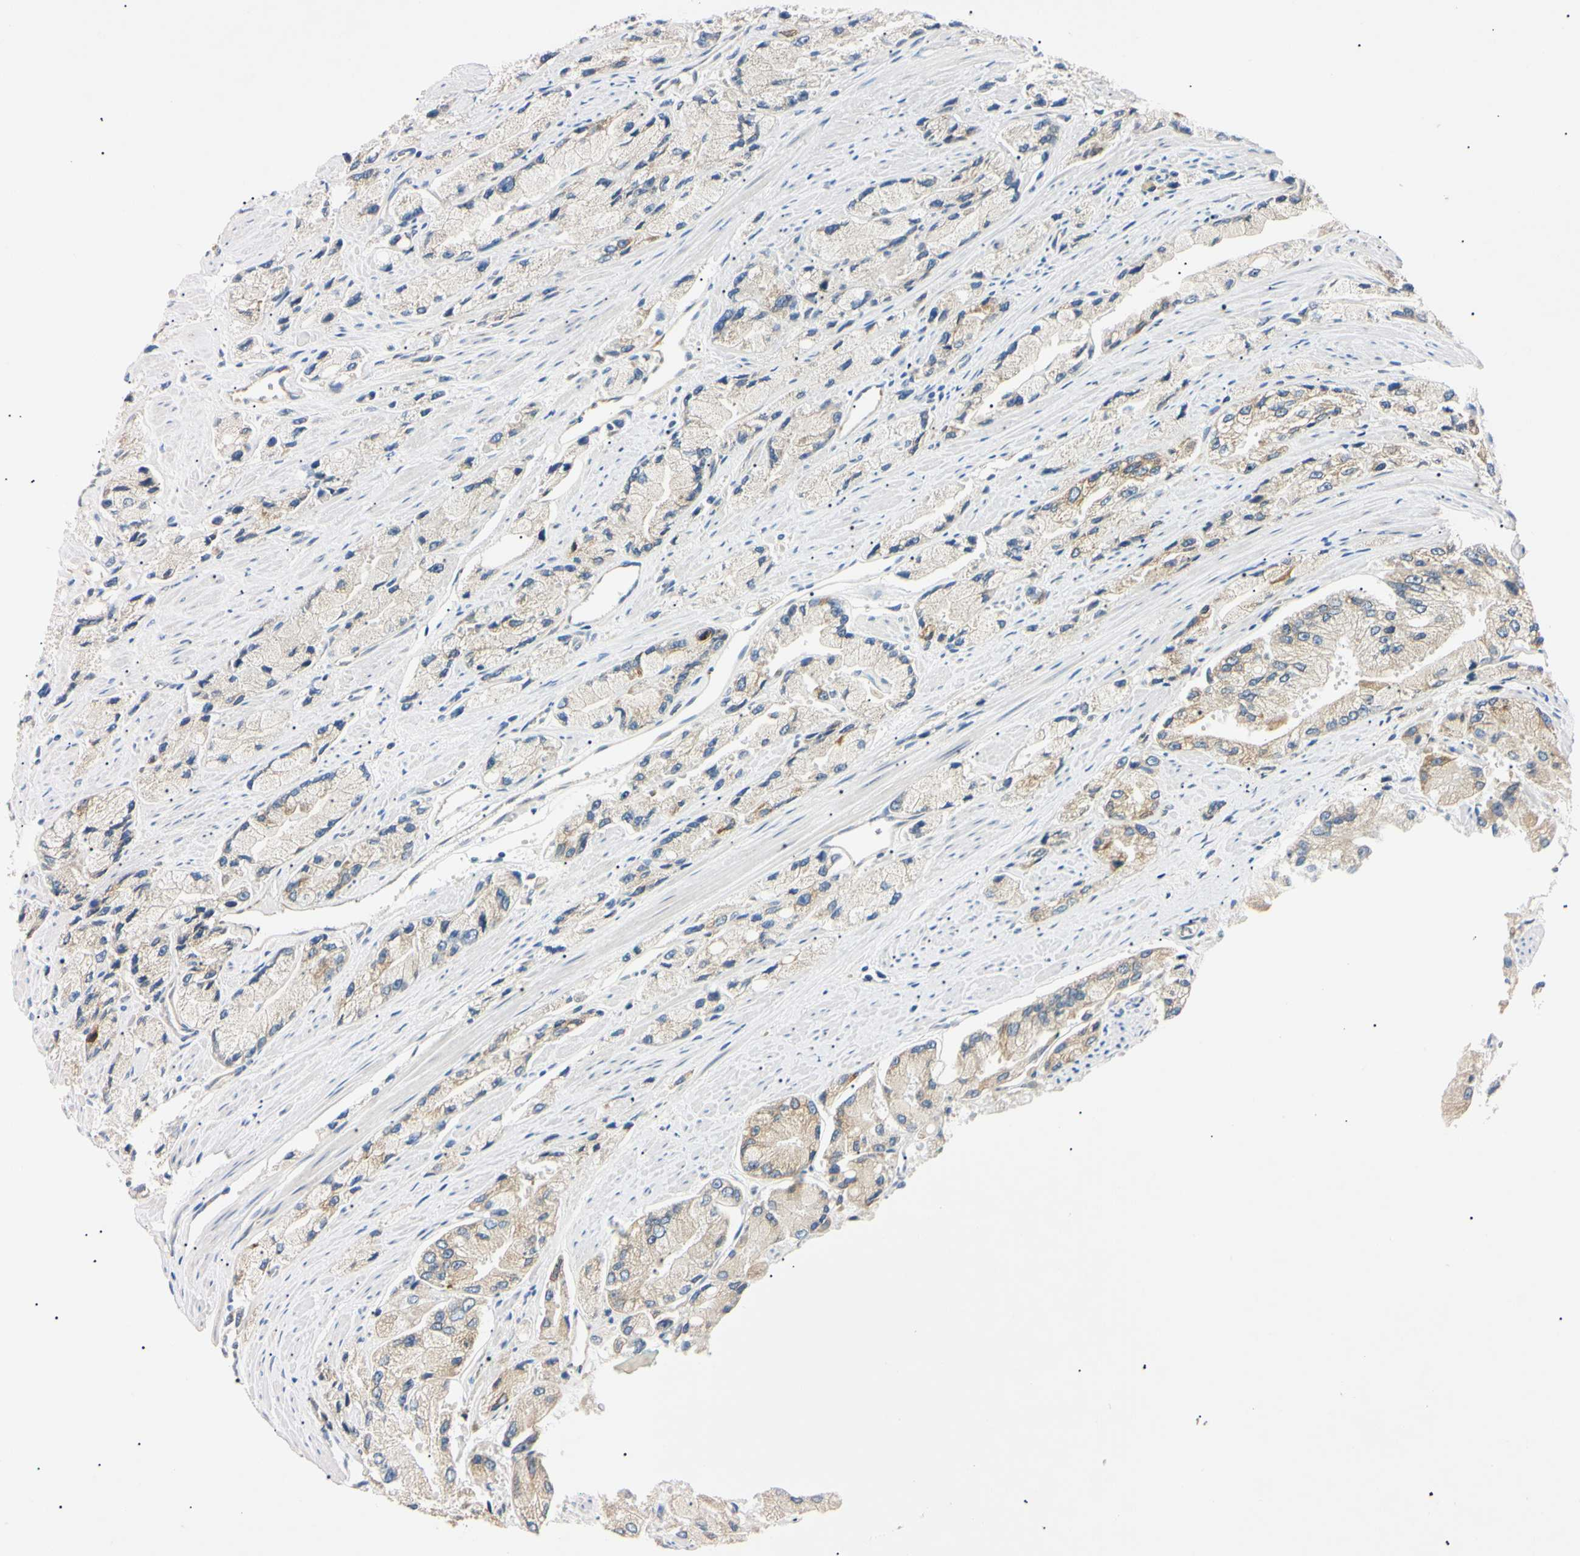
{"staining": {"intensity": "weak", "quantity": ">75%", "location": "cytoplasmic/membranous"}, "tissue": "prostate cancer", "cell_type": "Tumor cells", "image_type": "cancer", "snomed": [{"axis": "morphology", "description": "Adenocarcinoma, High grade"}, {"axis": "topography", "description": "Prostate"}], "caption": "This histopathology image shows immunohistochemistry (IHC) staining of human prostate cancer, with low weak cytoplasmic/membranous staining in approximately >75% of tumor cells.", "gene": "DNAJB12", "patient": {"sex": "male", "age": 58}}